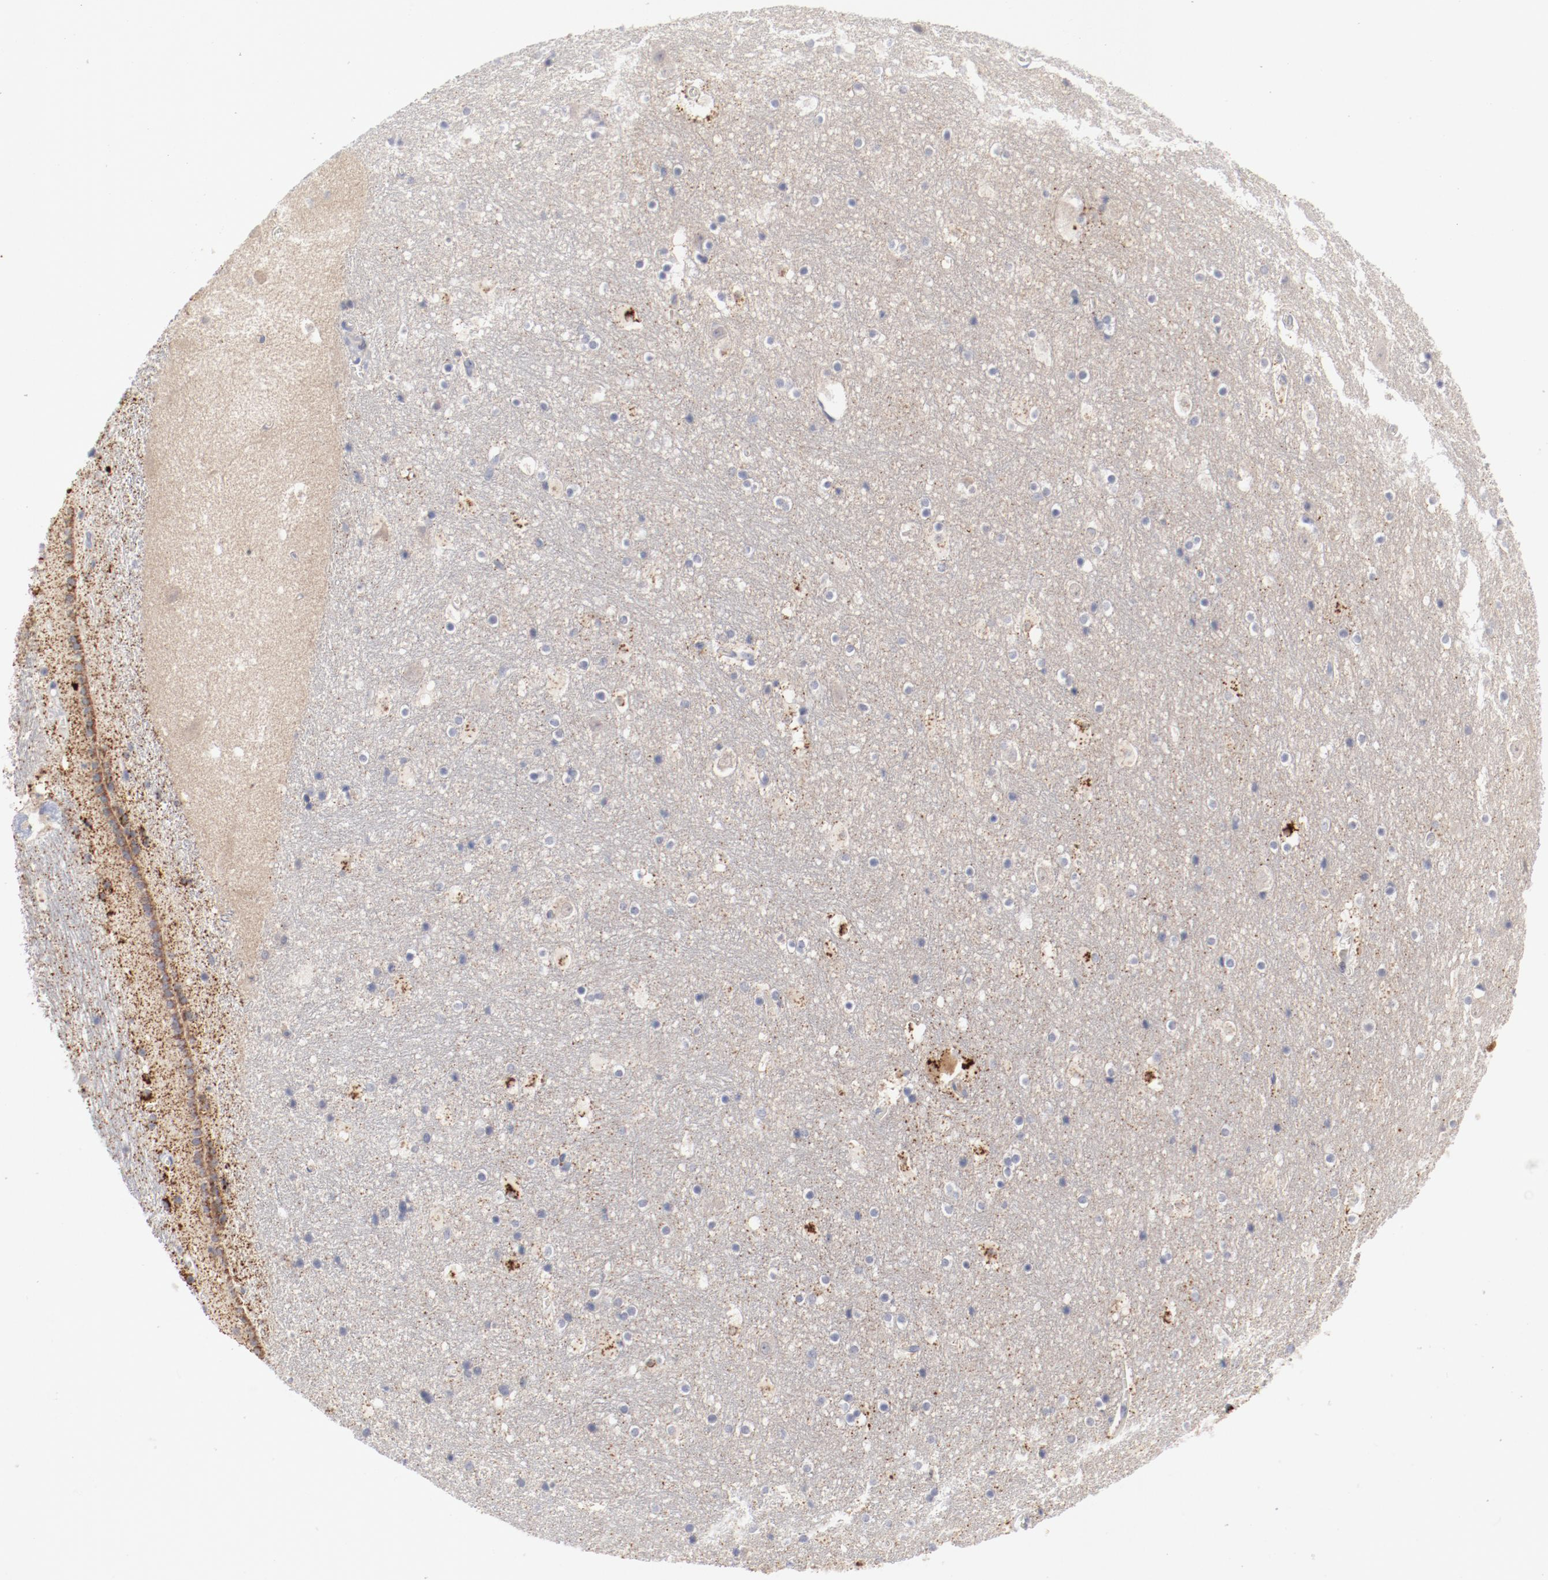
{"staining": {"intensity": "negative", "quantity": "none", "location": "none"}, "tissue": "hippocampus", "cell_type": "Glial cells", "image_type": "normal", "snomed": [{"axis": "morphology", "description": "Normal tissue, NOS"}, {"axis": "topography", "description": "Hippocampus"}], "caption": "This photomicrograph is of benign hippocampus stained with IHC to label a protein in brown with the nuclei are counter-stained blue. There is no expression in glial cells. (DAB IHC with hematoxylin counter stain).", "gene": "SH3BGR", "patient": {"sex": "male", "age": 45}}